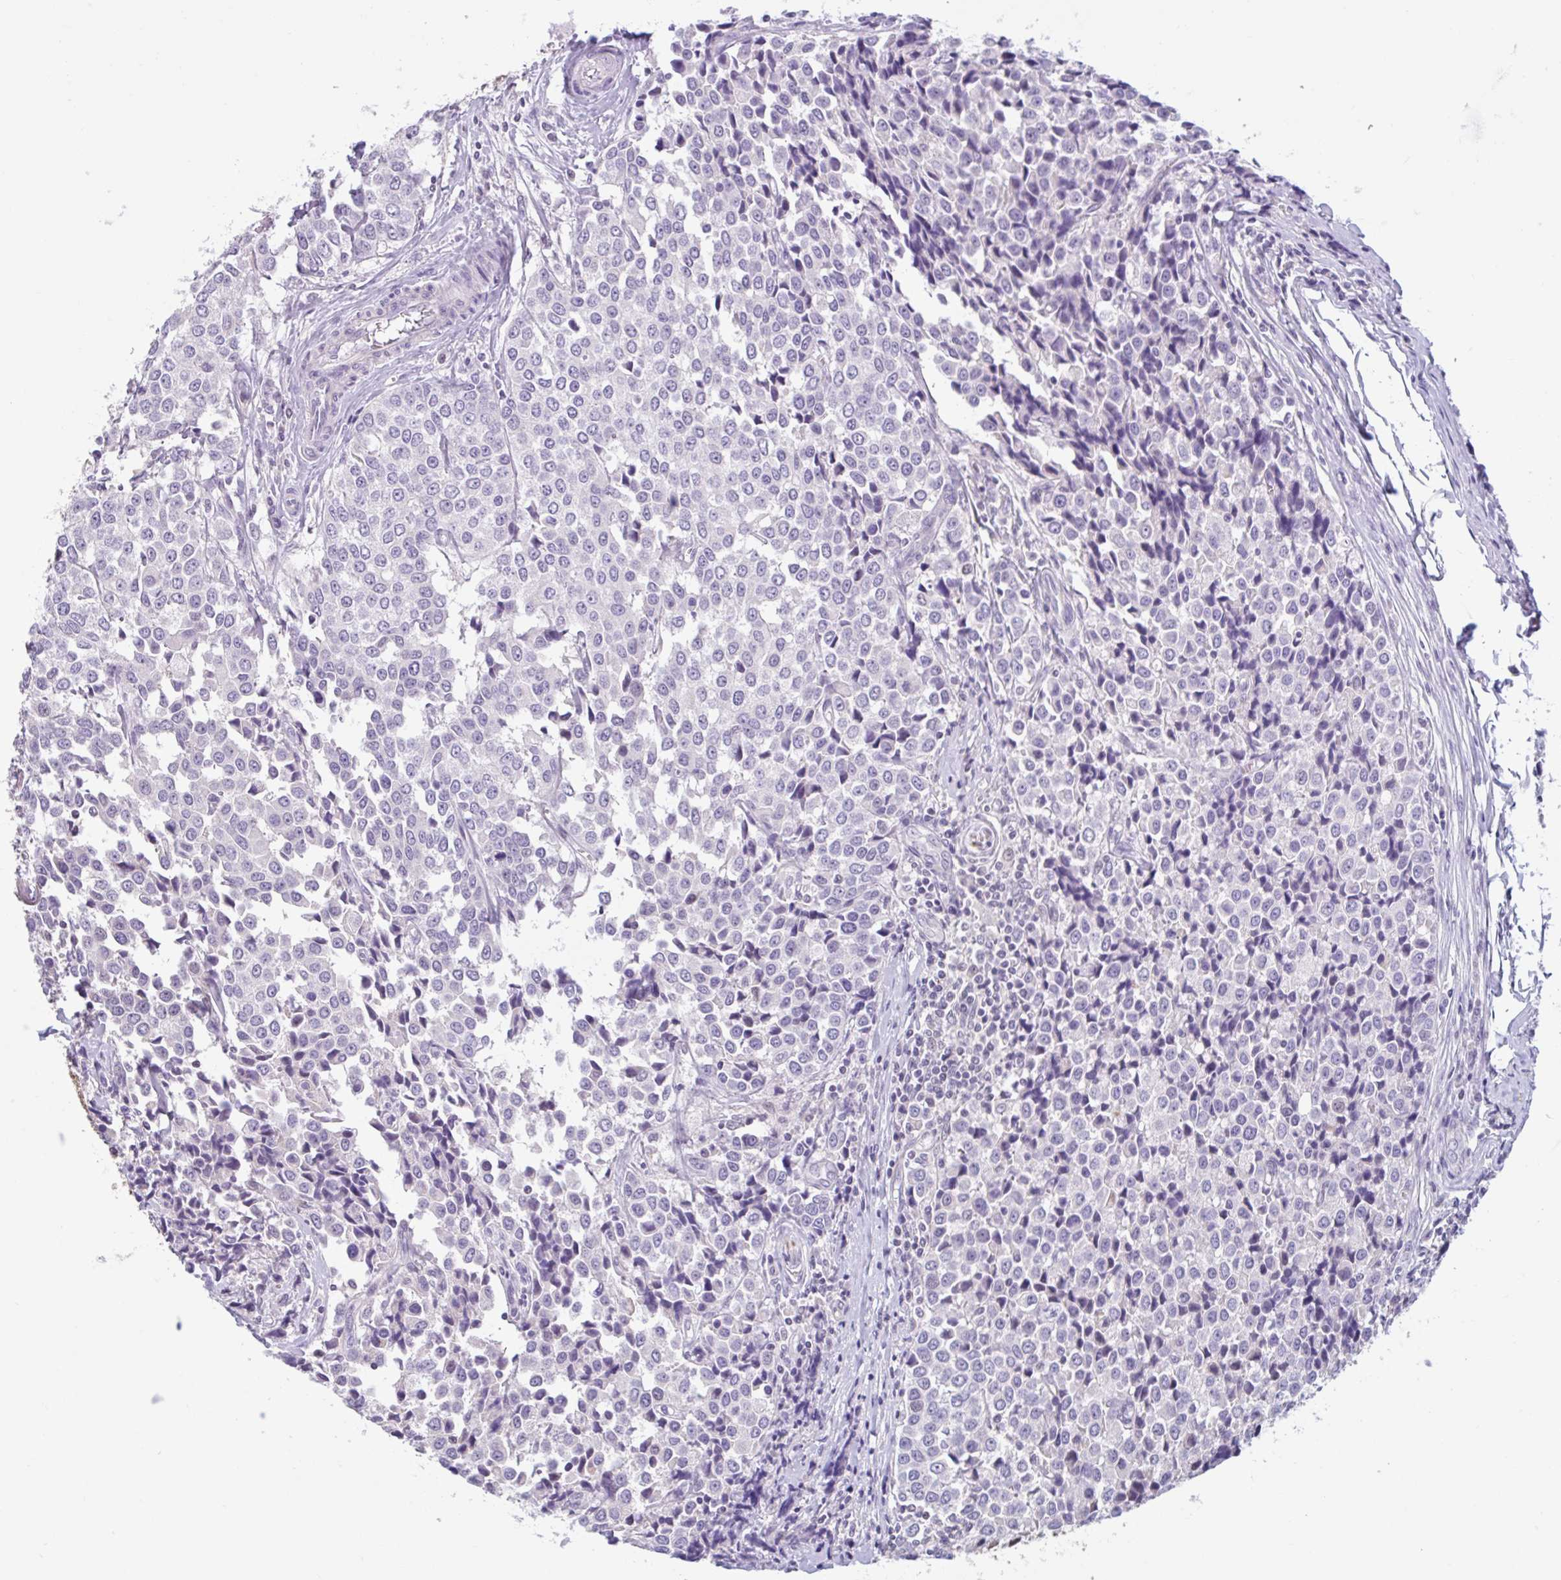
{"staining": {"intensity": "negative", "quantity": "none", "location": "none"}, "tissue": "breast cancer", "cell_type": "Tumor cells", "image_type": "cancer", "snomed": [{"axis": "morphology", "description": "Duct carcinoma"}, {"axis": "topography", "description": "Breast"}], "caption": "Tumor cells show no significant staining in breast cancer.", "gene": "CDH19", "patient": {"sex": "female", "age": 80}}